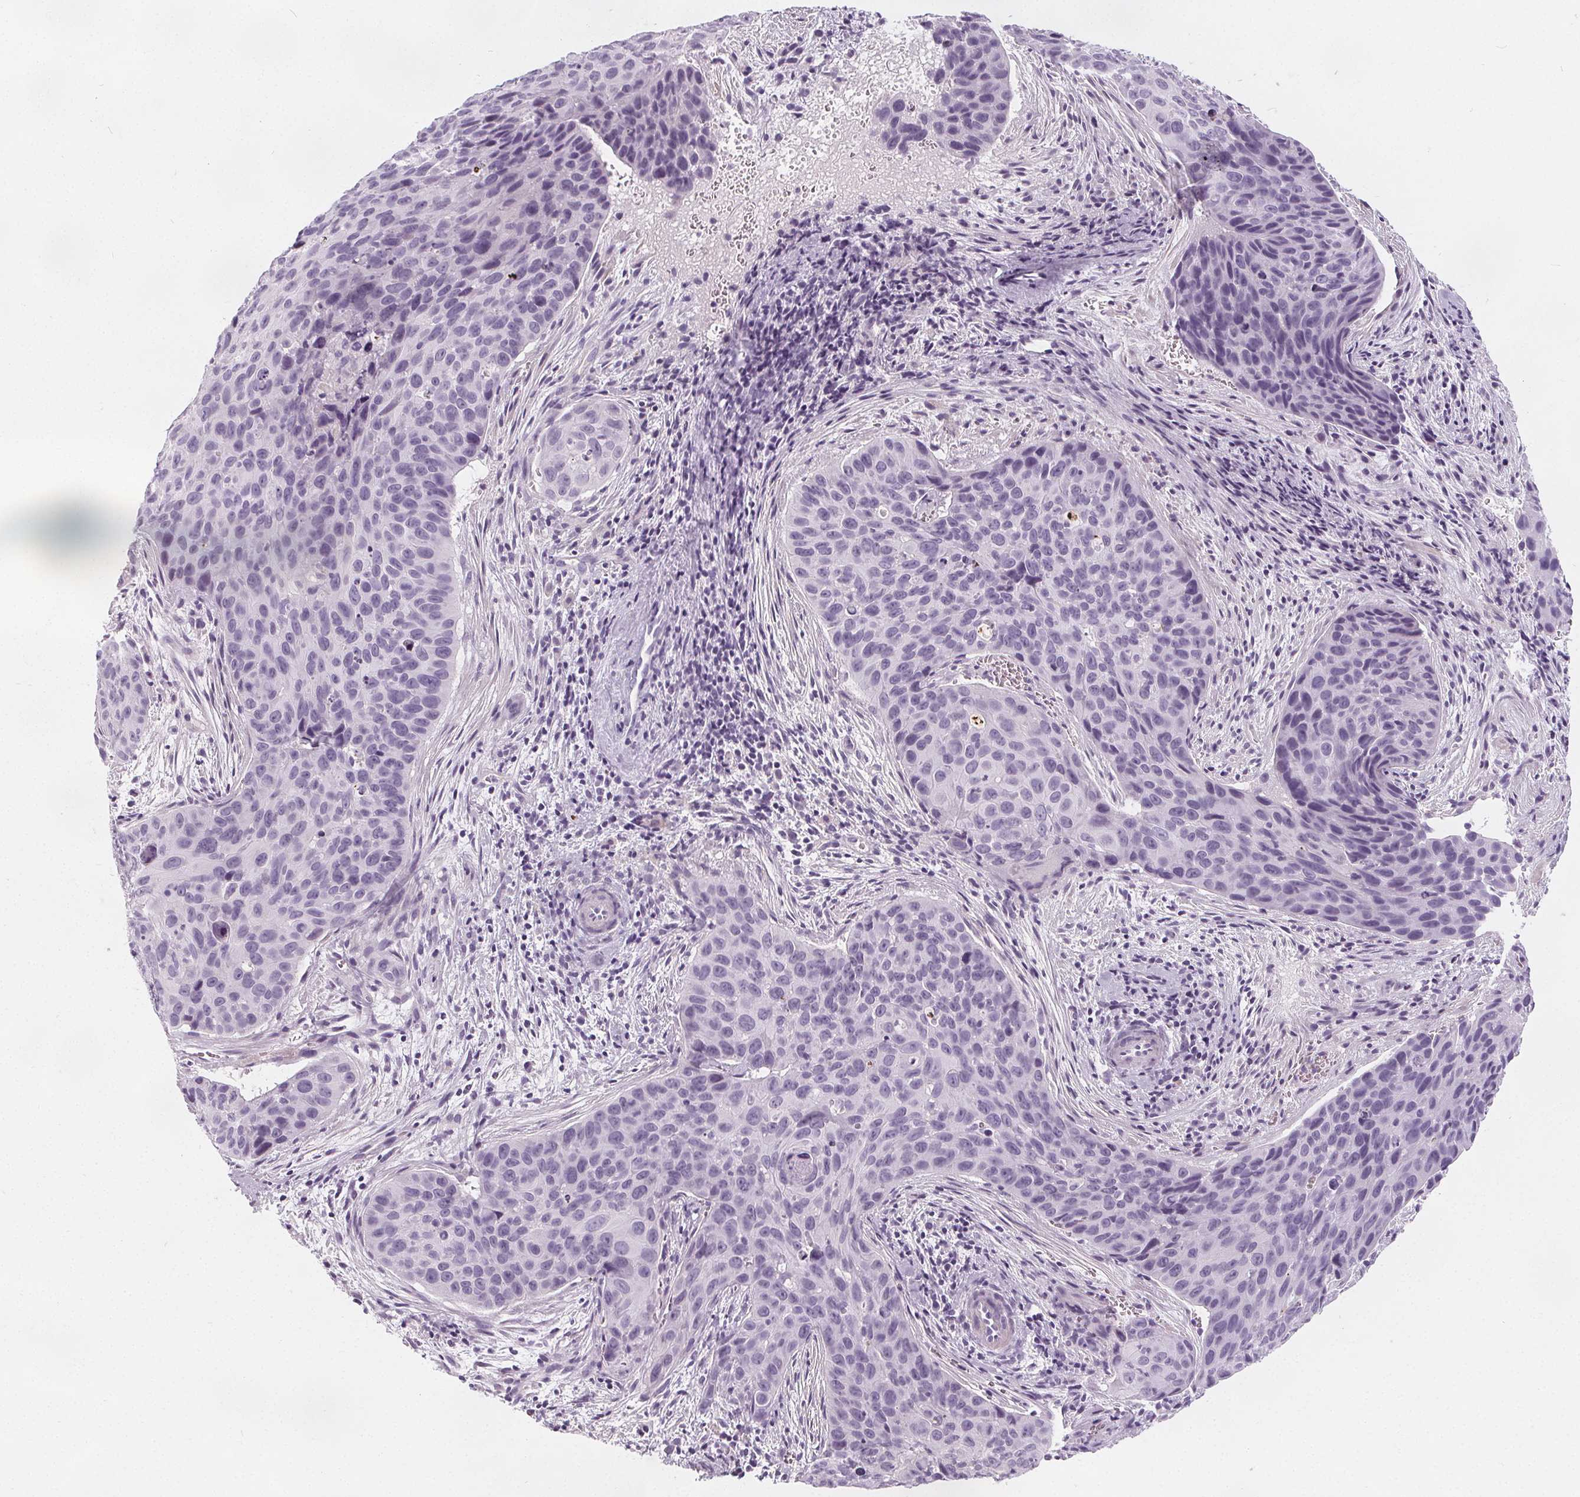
{"staining": {"intensity": "negative", "quantity": "none", "location": "none"}, "tissue": "cervical cancer", "cell_type": "Tumor cells", "image_type": "cancer", "snomed": [{"axis": "morphology", "description": "Squamous cell carcinoma, NOS"}, {"axis": "topography", "description": "Cervix"}], "caption": "An immunohistochemistry micrograph of cervical cancer (squamous cell carcinoma) is shown. There is no staining in tumor cells of cervical cancer (squamous cell carcinoma).", "gene": "SLC5A12", "patient": {"sex": "female", "age": 35}}